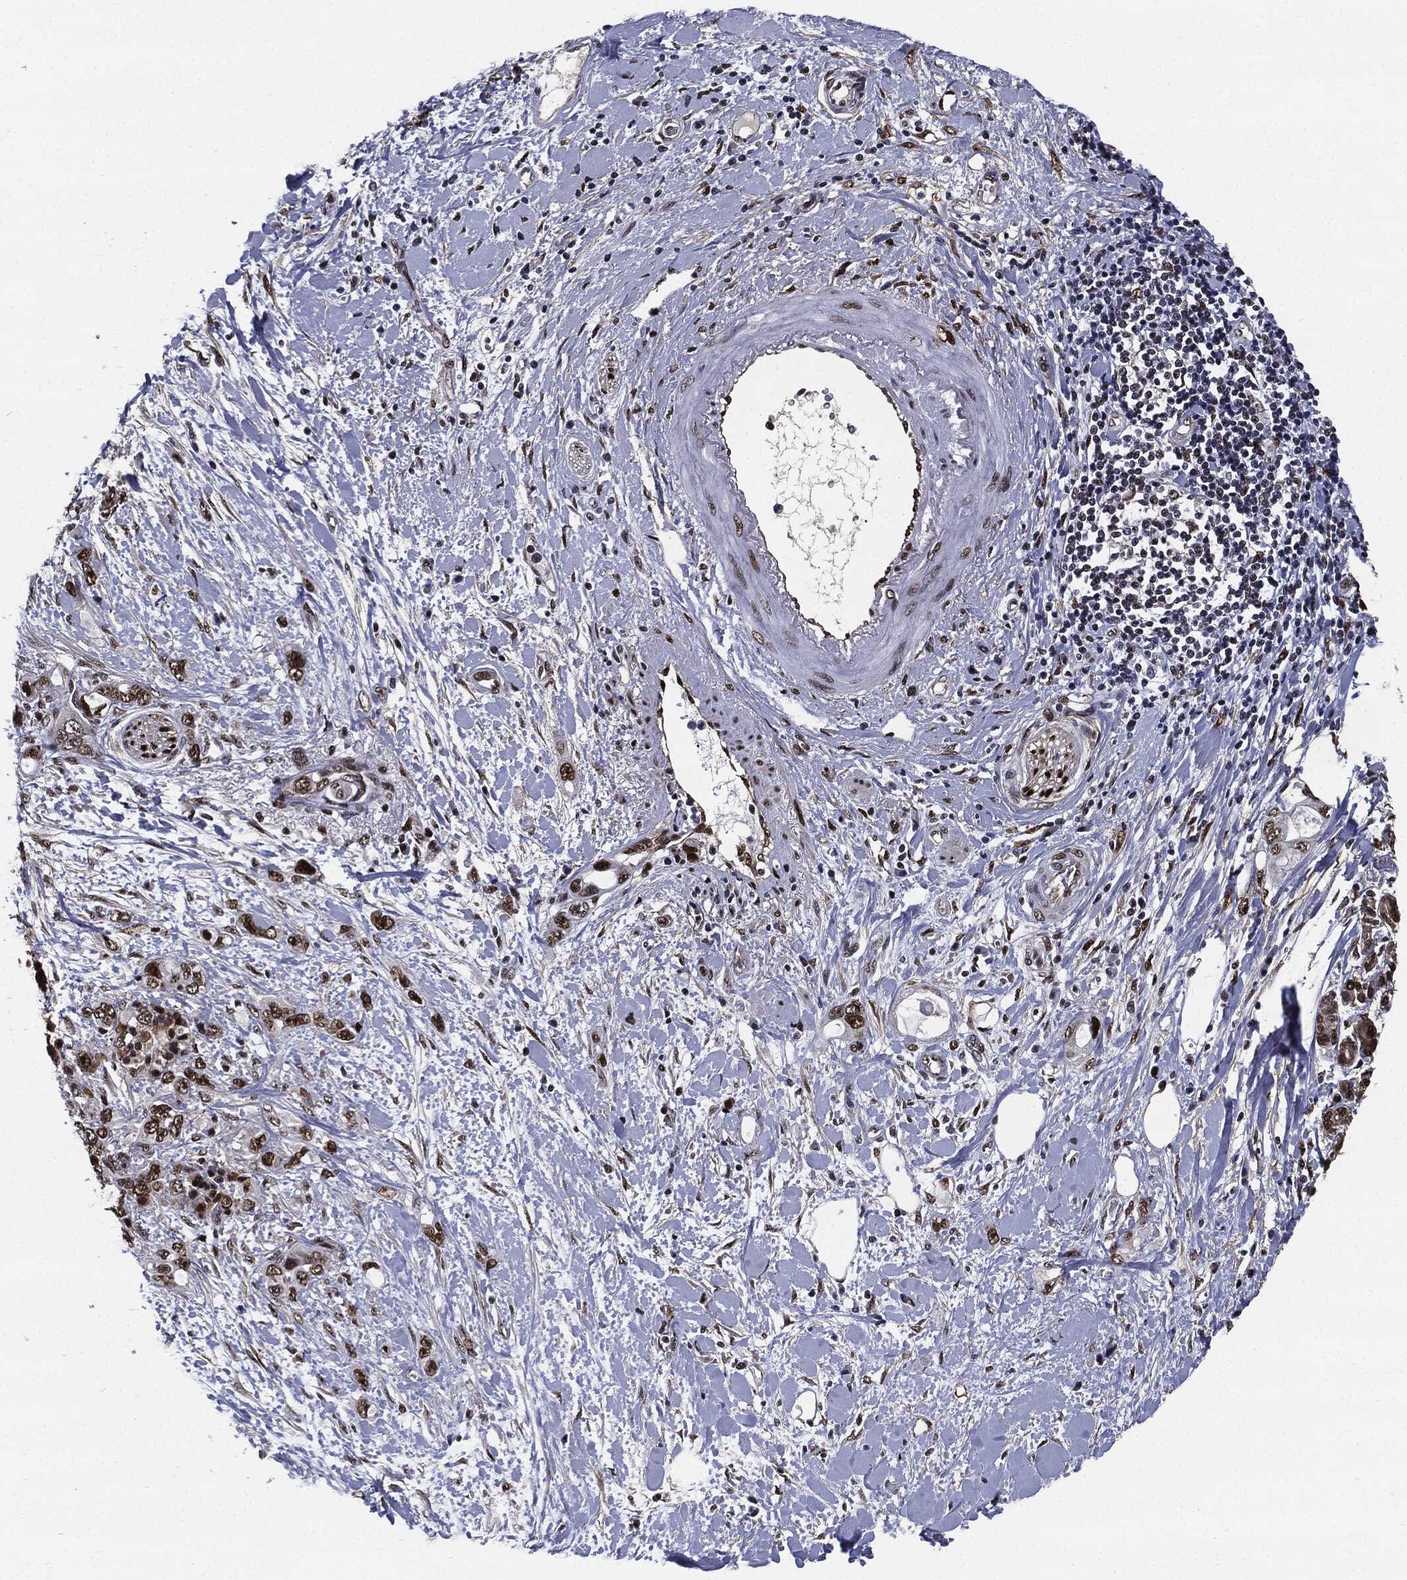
{"staining": {"intensity": "strong", "quantity": ">75%", "location": "nuclear"}, "tissue": "pancreatic cancer", "cell_type": "Tumor cells", "image_type": "cancer", "snomed": [{"axis": "morphology", "description": "Adenocarcinoma, NOS"}, {"axis": "topography", "description": "Pancreas"}], "caption": "Immunohistochemistry image of pancreatic cancer stained for a protein (brown), which exhibits high levels of strong nuclear staining in approximately >75% of tumor cells.", "gene": "JUN", "patient": {"sex": "female", "age": 56}}